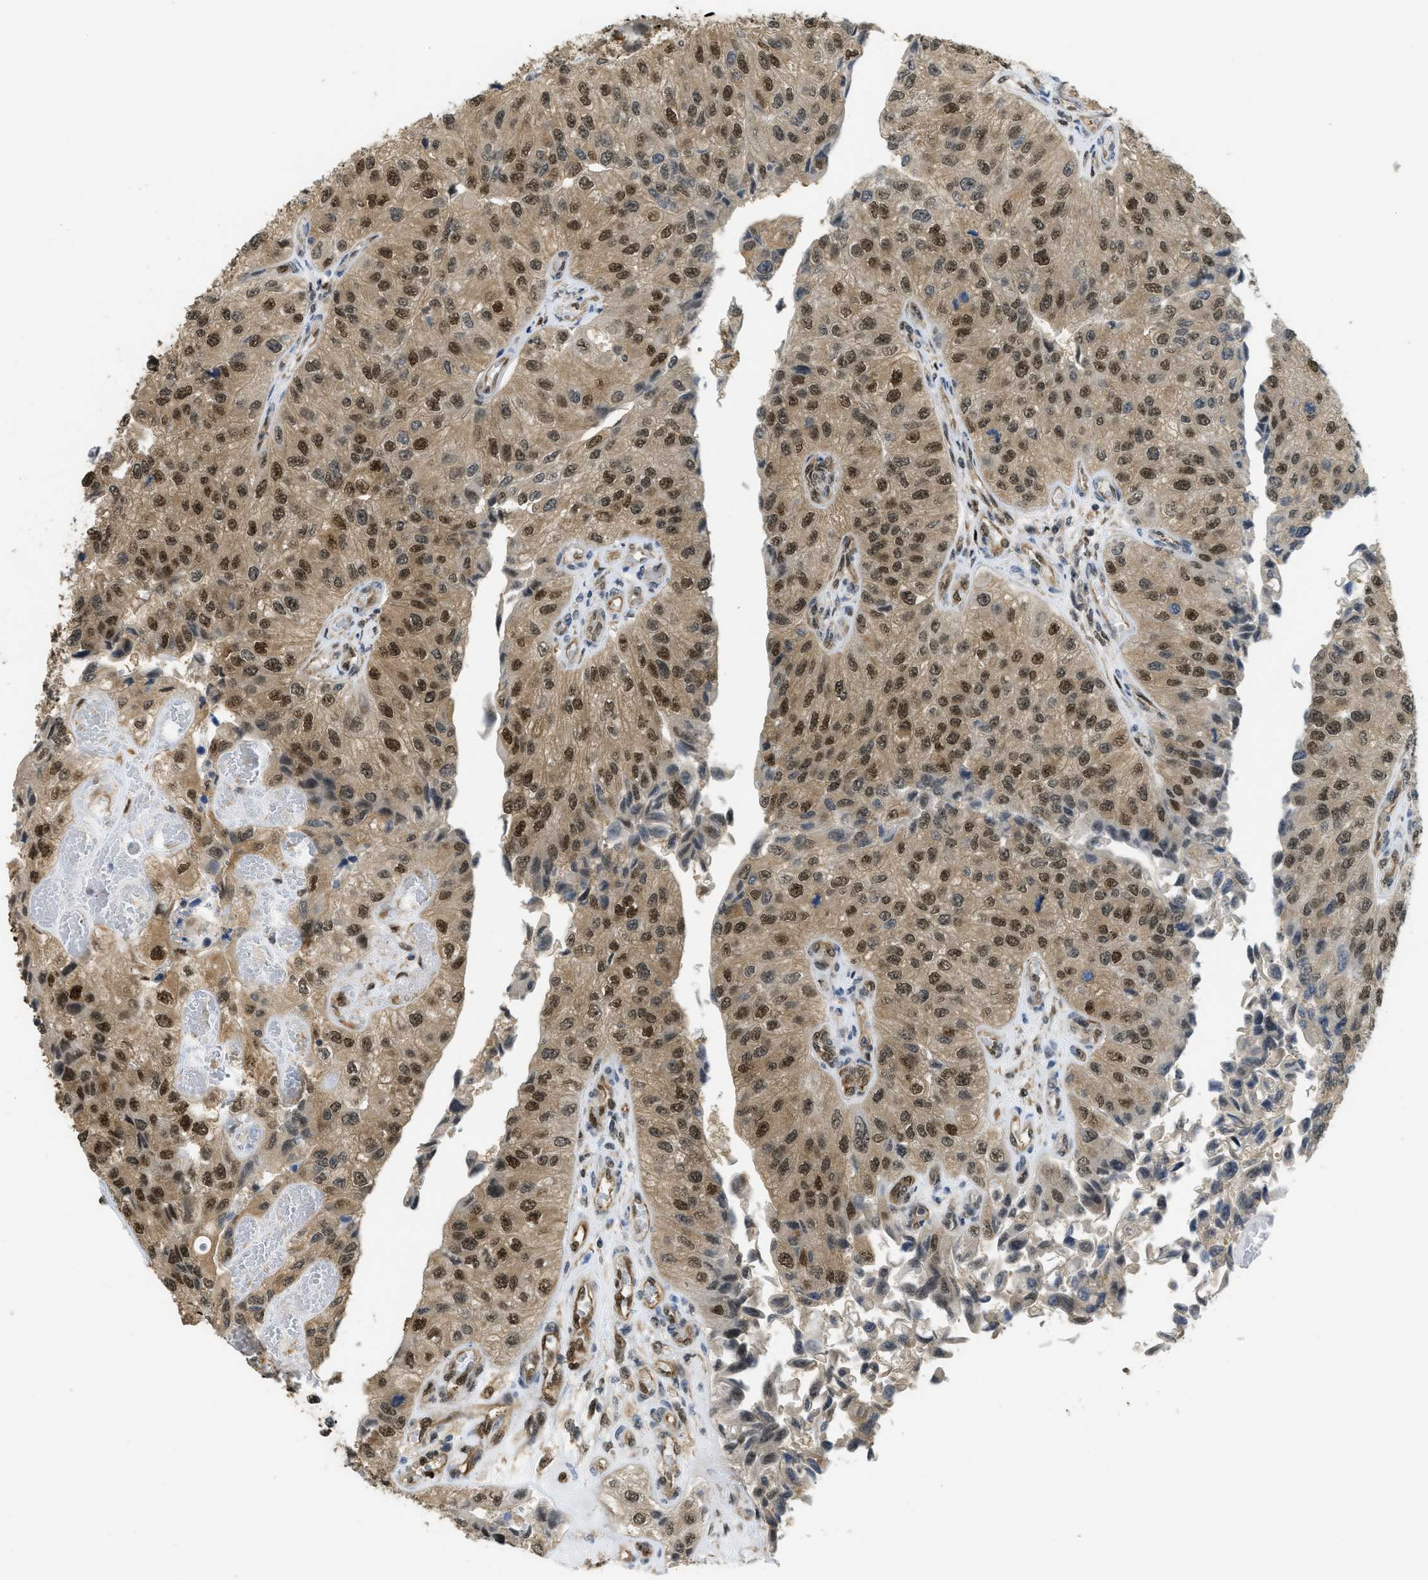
{"staining": {"intensity": "moderate", "quantity": ">75%", "location": "cytoplasmic/membranous,nuclear"}, "tissue": "urothelial cancer", "cell_type": "Tumor cells", "image_type": "cancer", "snomed": [{"axis": "morphology", "description": "Urothelial carcinoma, High grade"}, {"axis": "topography", "description": "Kidney"}, {"axis": "topography", "description": "Urinary bladder"}], "caption": "Tumor cells reveal medium levels of moderate cytoplasmic/membranous and nuclear expression in approximately >75% of cells in human urothelial cancer.", "gene": "PSMC5", "patient": {"sex": "male", "age": 77}}